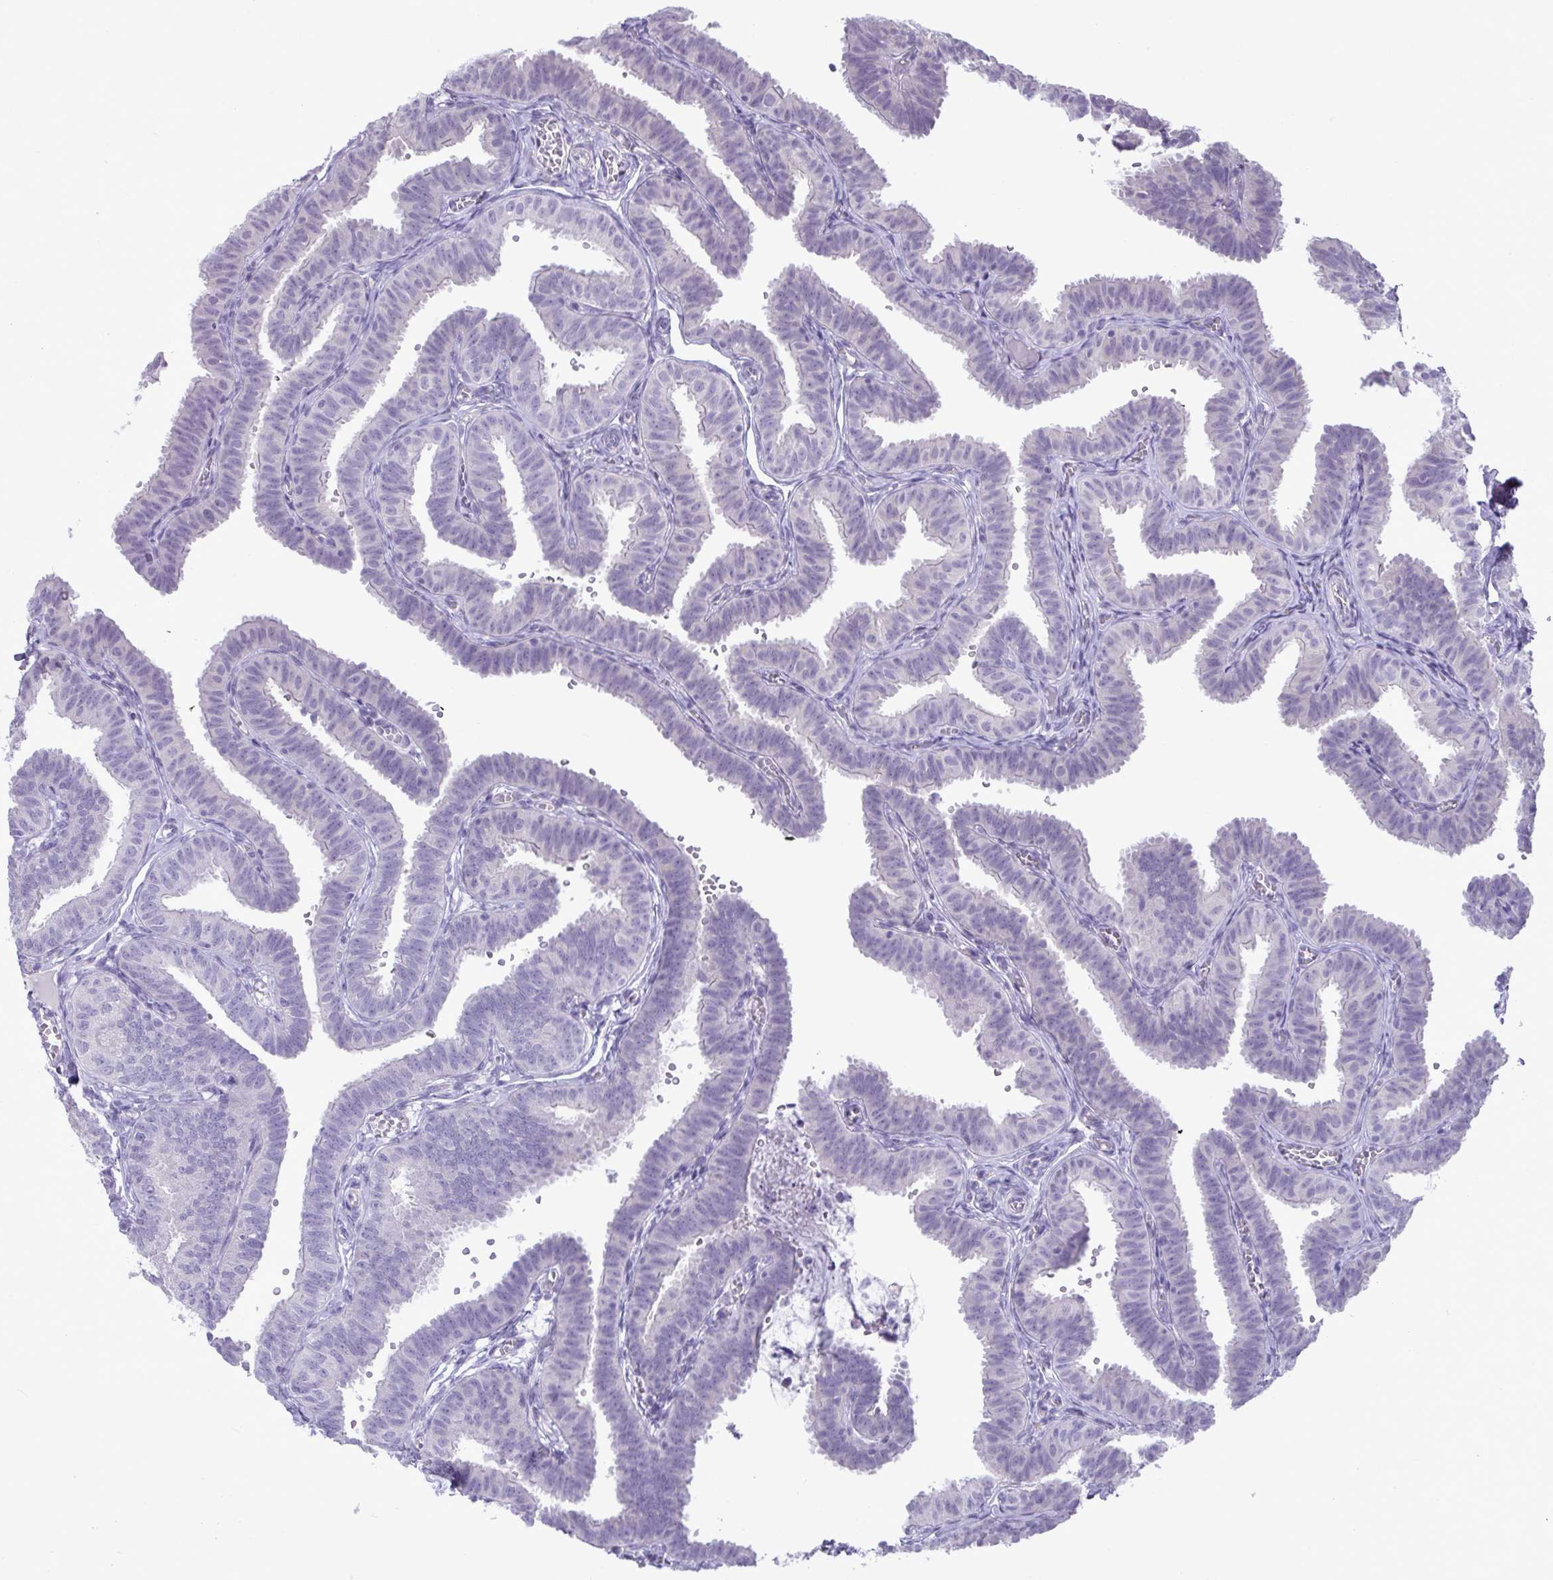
{"staining": {"intensity": "negative", "quantity": "none", "location": "none"}, "tissue": "fallopian tube", "cell_type": "Glandular cells", "image_type": "normal", "snomed": [{"axis": "morphology", "description": "Normal tissue, NOS"}, {"axis": "topography", "description": "Fallopian tube"}], "caption": "Immunohistochemical staining of normal fallopian tube exhibits no significant expression in glandular cells.", "gene": "C4orf33", "patient": {"sex": "female", "age": 25}}